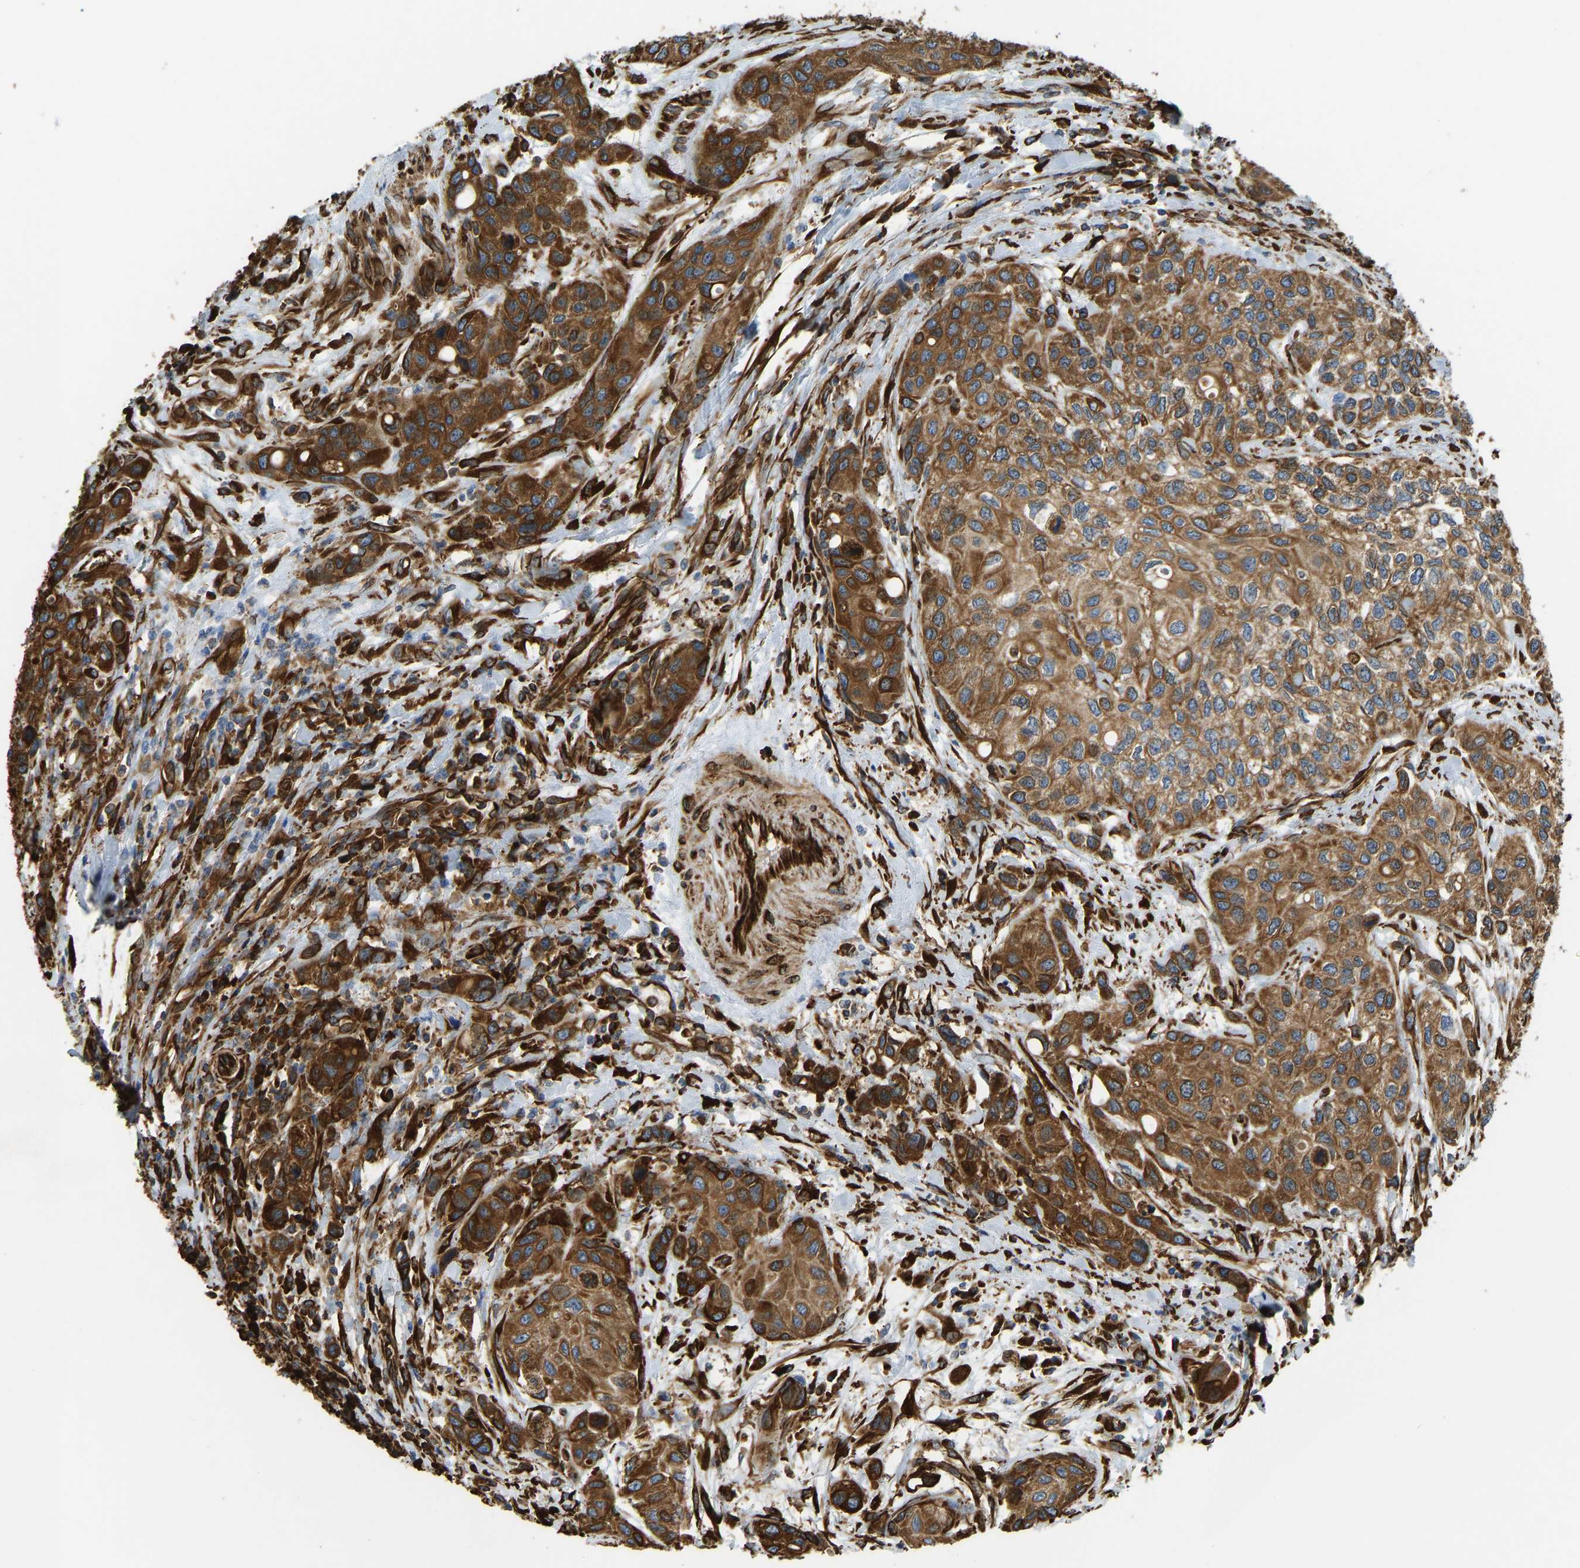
{"staining": {"intensity": "strong", "quantity": ">75%", "location": "cytoplasmic/membranous"}, "tissue": "urothelial cancer", "cell_type": "Tumor cells", "image_type": "cancer", "snomed": [{"axis": "morphology", "description": "Urothelial carcinoma, High grade"}, {"axis": "topography", "description": "Urinary bladder"}], "caption": "Protein analysis of urothelial cancer tissue exhibits strong cytoplasmic/membranous expression in about >75% of tumor cells. (DAB = brown stain, brightfield microscopy at high magnification).", "gene": "BEX3", "patient": {"sex": "female", "age": 56}}